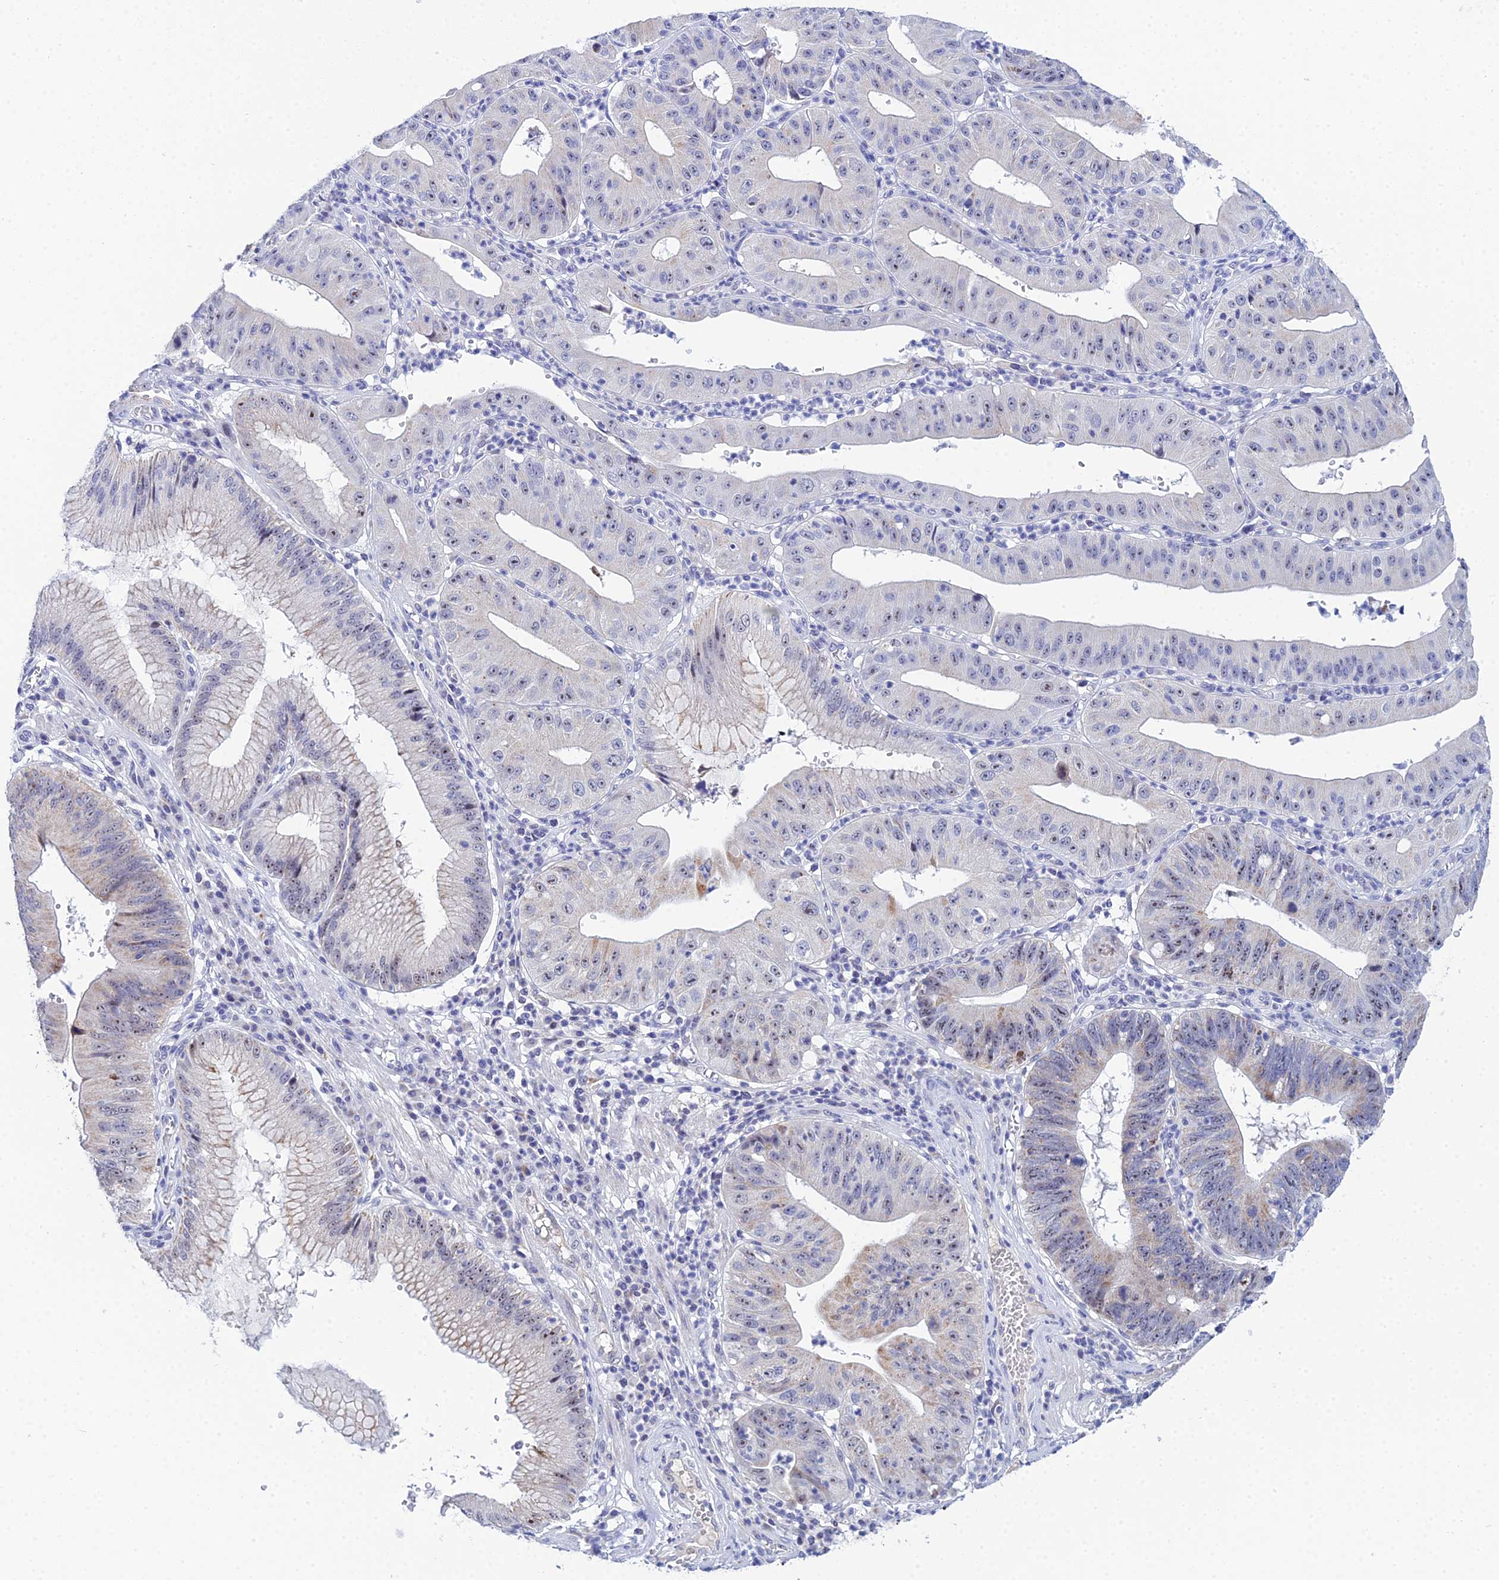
{"staining": {"intensity": "weak", "quantity": "25%-75%", "location": "cytoplasmic/membranous,nuclear"}, "tissue": "stomach cancer", "cell_type": "Tumor cells", "image_type": "cancer", "snomed": [{"axis": "morphology", "description": "Adenocarcinoma, NOS"}, {"axis": "topography", "description": "Stomach"}], "caption": "Immunohistochemical staining of stomach adenocarcinoma reveals low levels of weak cytoplasmic/membranous and nuclear protein expression in about 25%-75% of tumor cells. (DAB IHC with brightfield microscopy, high magnification).", "gene": "PLPP4", "patient": {"sex": "male", "age": 59}}